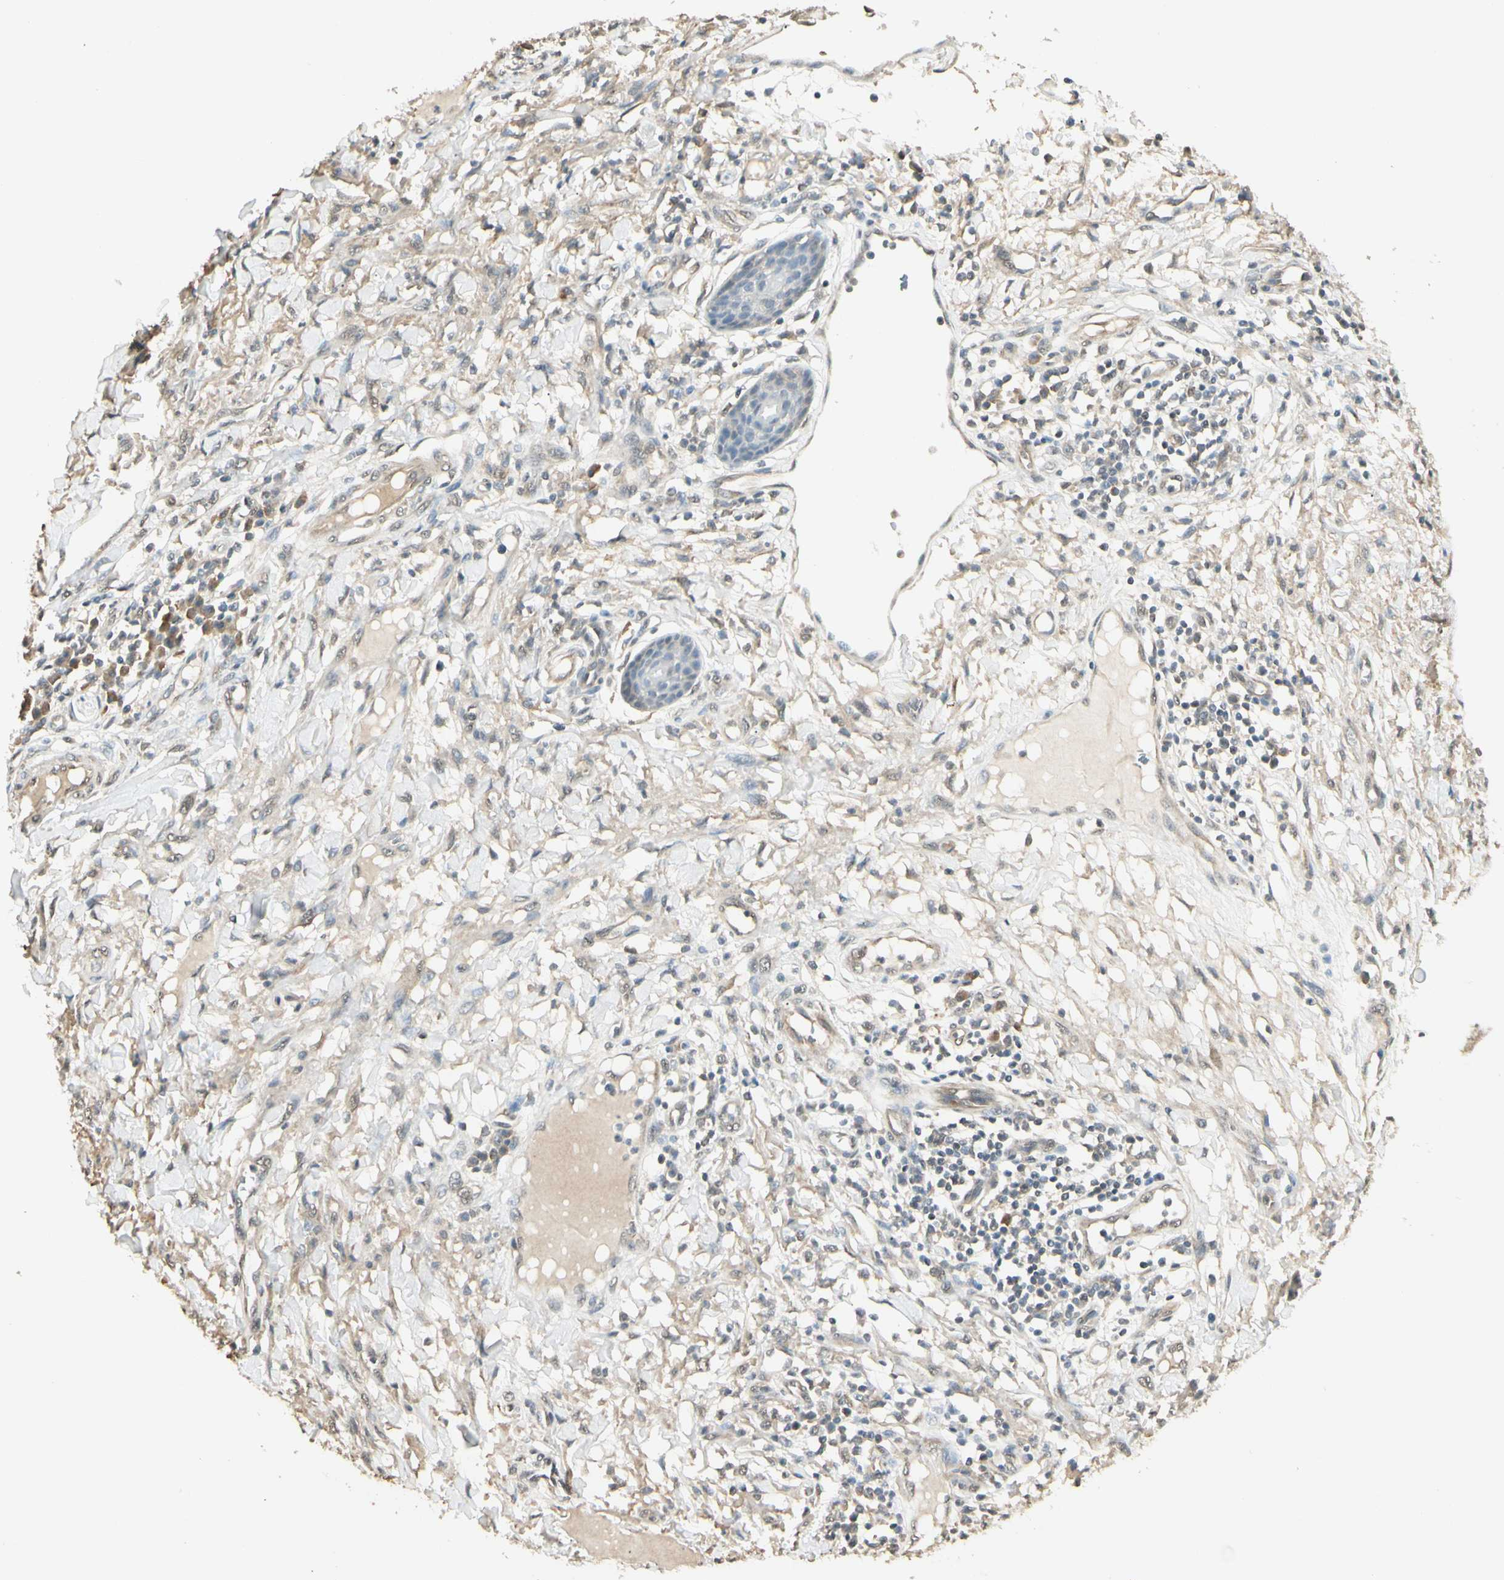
{"staining": {"intensity": "negative", "quantity": "none", "location": "none"}, "tissue": "skin cancer", "cell_type": "Tumor cells", "image_type": "cancer", "snomed": [{"axis": "morphology", "description": "Squamous cell carcinoma, NOS"}, {"axis": "topography", "description": "Skin"}], "caption": "This is an IHC photomicrograph of skin cancer (squamous cell carcinoma). There is no positivity in tumor cells.", "gene": "SGCA", "patient": {"sex": "female", "age": 78}}